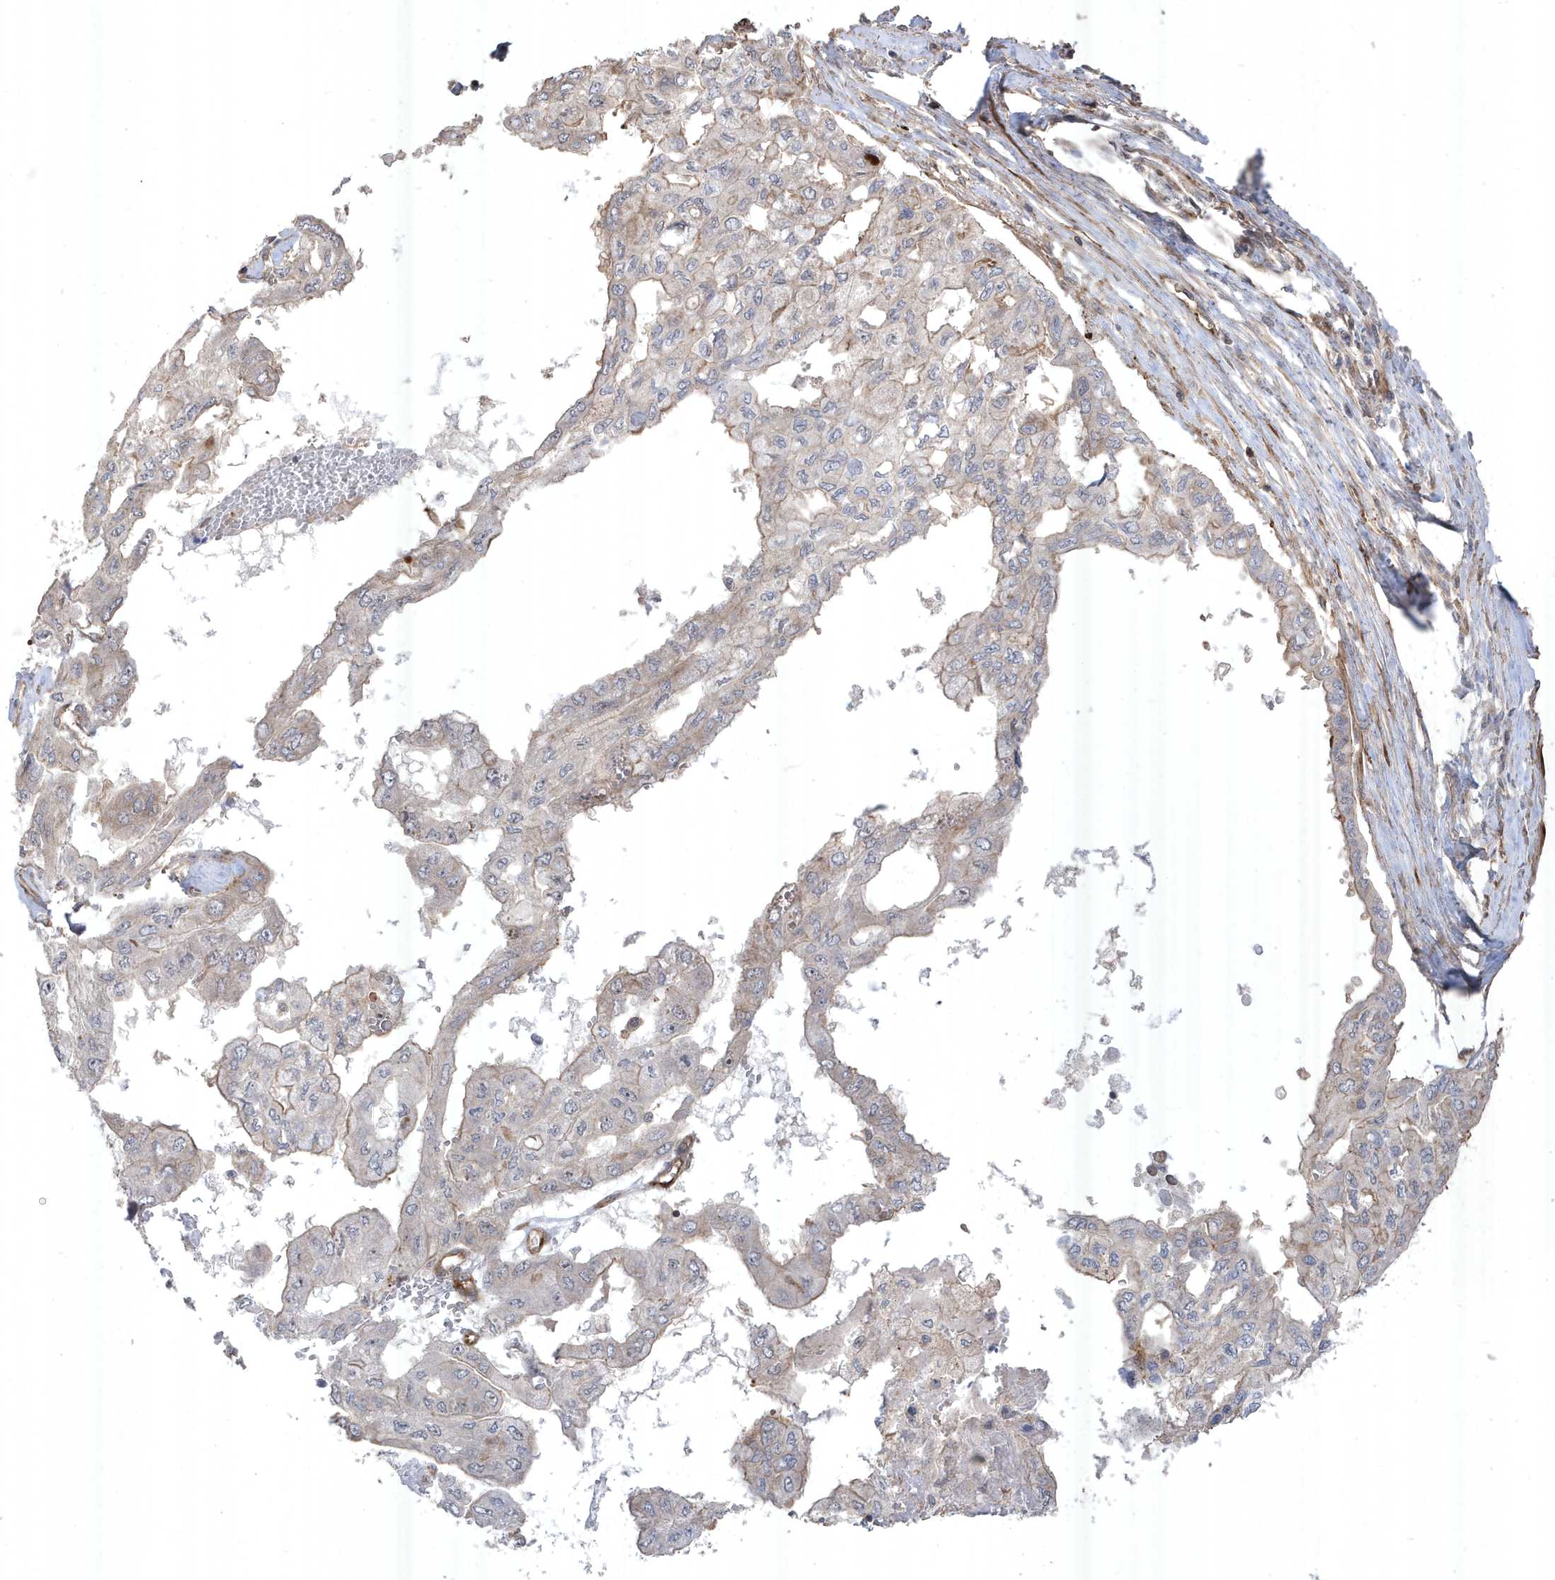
{"staining": {"intensity": "weak", "quantity": "<25%", "location": "cytoplasmic/membranous"}, "tissue": "pancreatic cancer", "cell_type": "Tumor cells", "image_type": "cancer", "snomed": [{"axis": "morphology", "description": "Adenocarcinoma, NOS"}, {"axis": "topography", "description": "Pancreas"}], "caption": "IHC of pancreatic cancer (adenocarcinoma) demonstrates no staining in tumor cells.", "gene": "CETN3", "patient": {"sex": "male", "age": 51}}